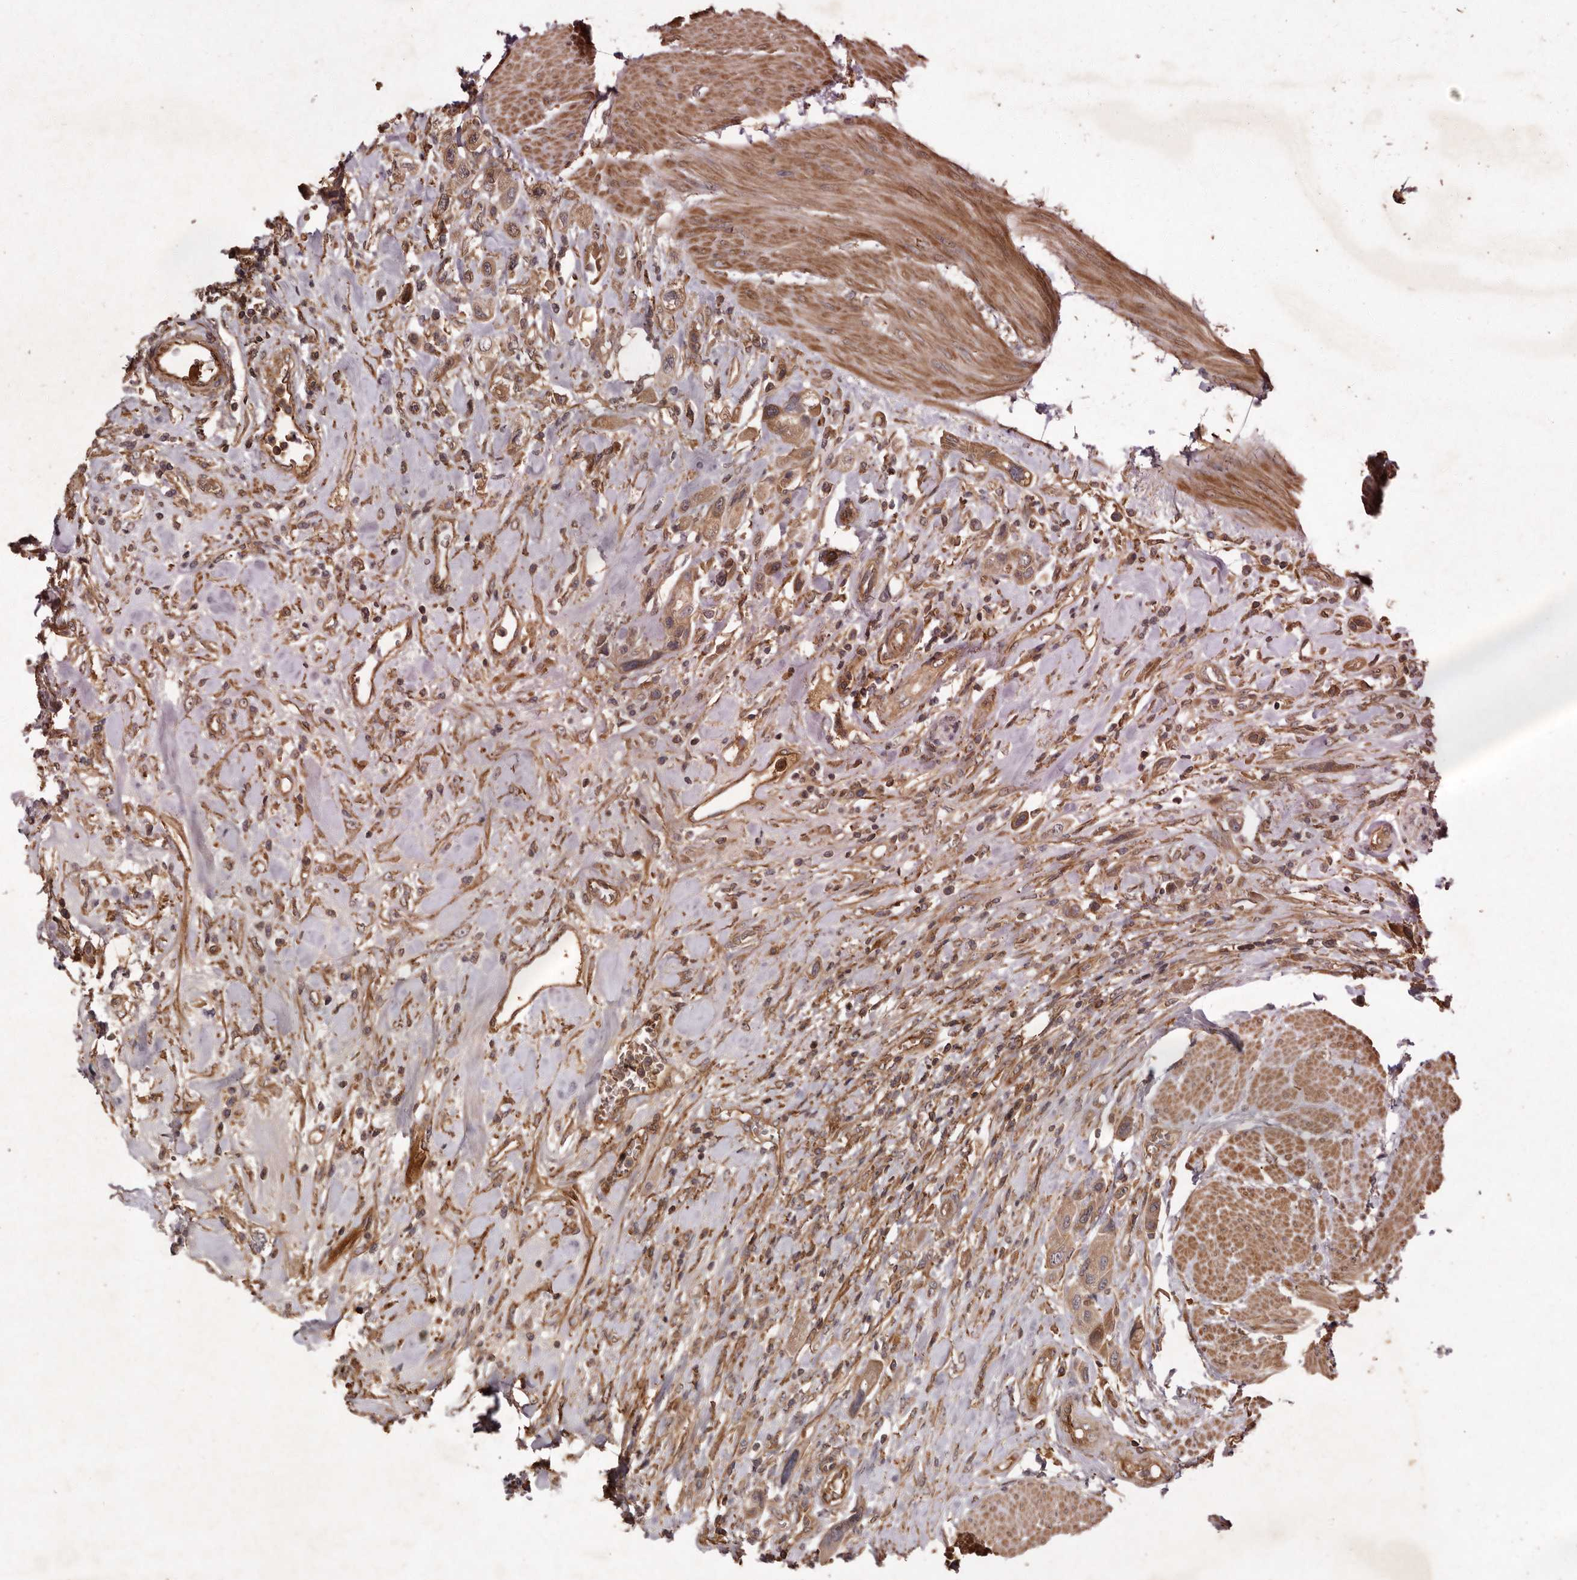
{"staining": {"intensity": "moderate", "quantity": ">75%", "location": "cytoplasmic/membranous"}, "tissue": "urothelial cancer", "cell_type": "Tumor cells", "image_type": "cancer", "snomed": [{"axis": "morphology", "description": "Urothelial carcinoma, High grade"}, {"axis": "topography", "description": "Urinary bladder"}], "caption": "Protein expression analysis of high-grade urothelial carcinoma displays moderate cytoplasmic/membranous expression in approximately >75% of tumor cells.", "gene": "SEMA3A", "patient": {"sex": "male", "age": 50}}